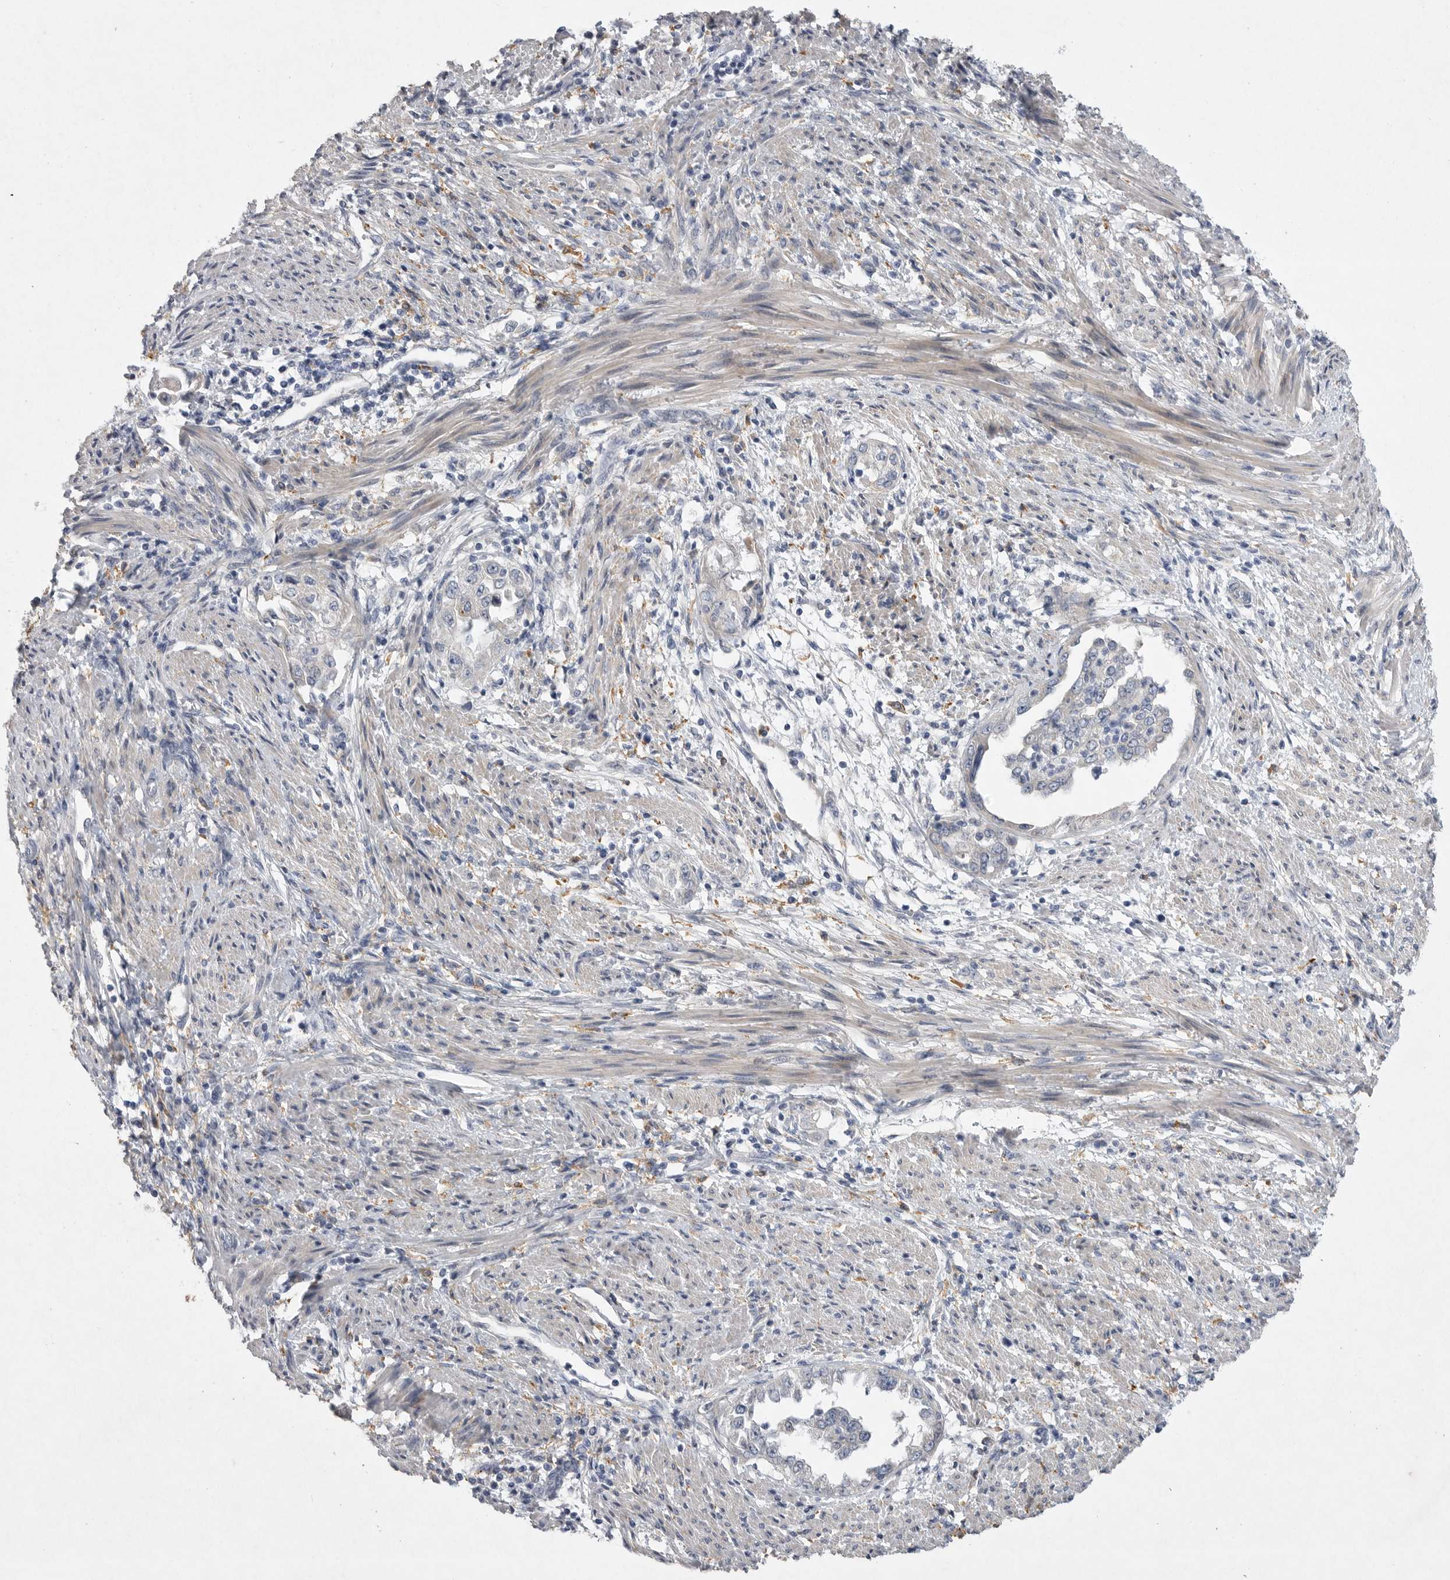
{"staining": {"intensity": "negative", "quantity": "none", "location": "none"}, "tissue": "endometrial cancer", "cell_type": "Tumor cells", "image_type": "cancer", "snomed": [{"axis": "morphology", "description": "Adenocarcinoma, NOS"}, {"axis": "topography", "description": "Endometrium"}], "caption": "DAB immunohistochemical staining of endometrial cancer reveals no significant expression in tumor cells.", "gene": "EDEM3", "patient": {"sex": "female", "age": 85}}